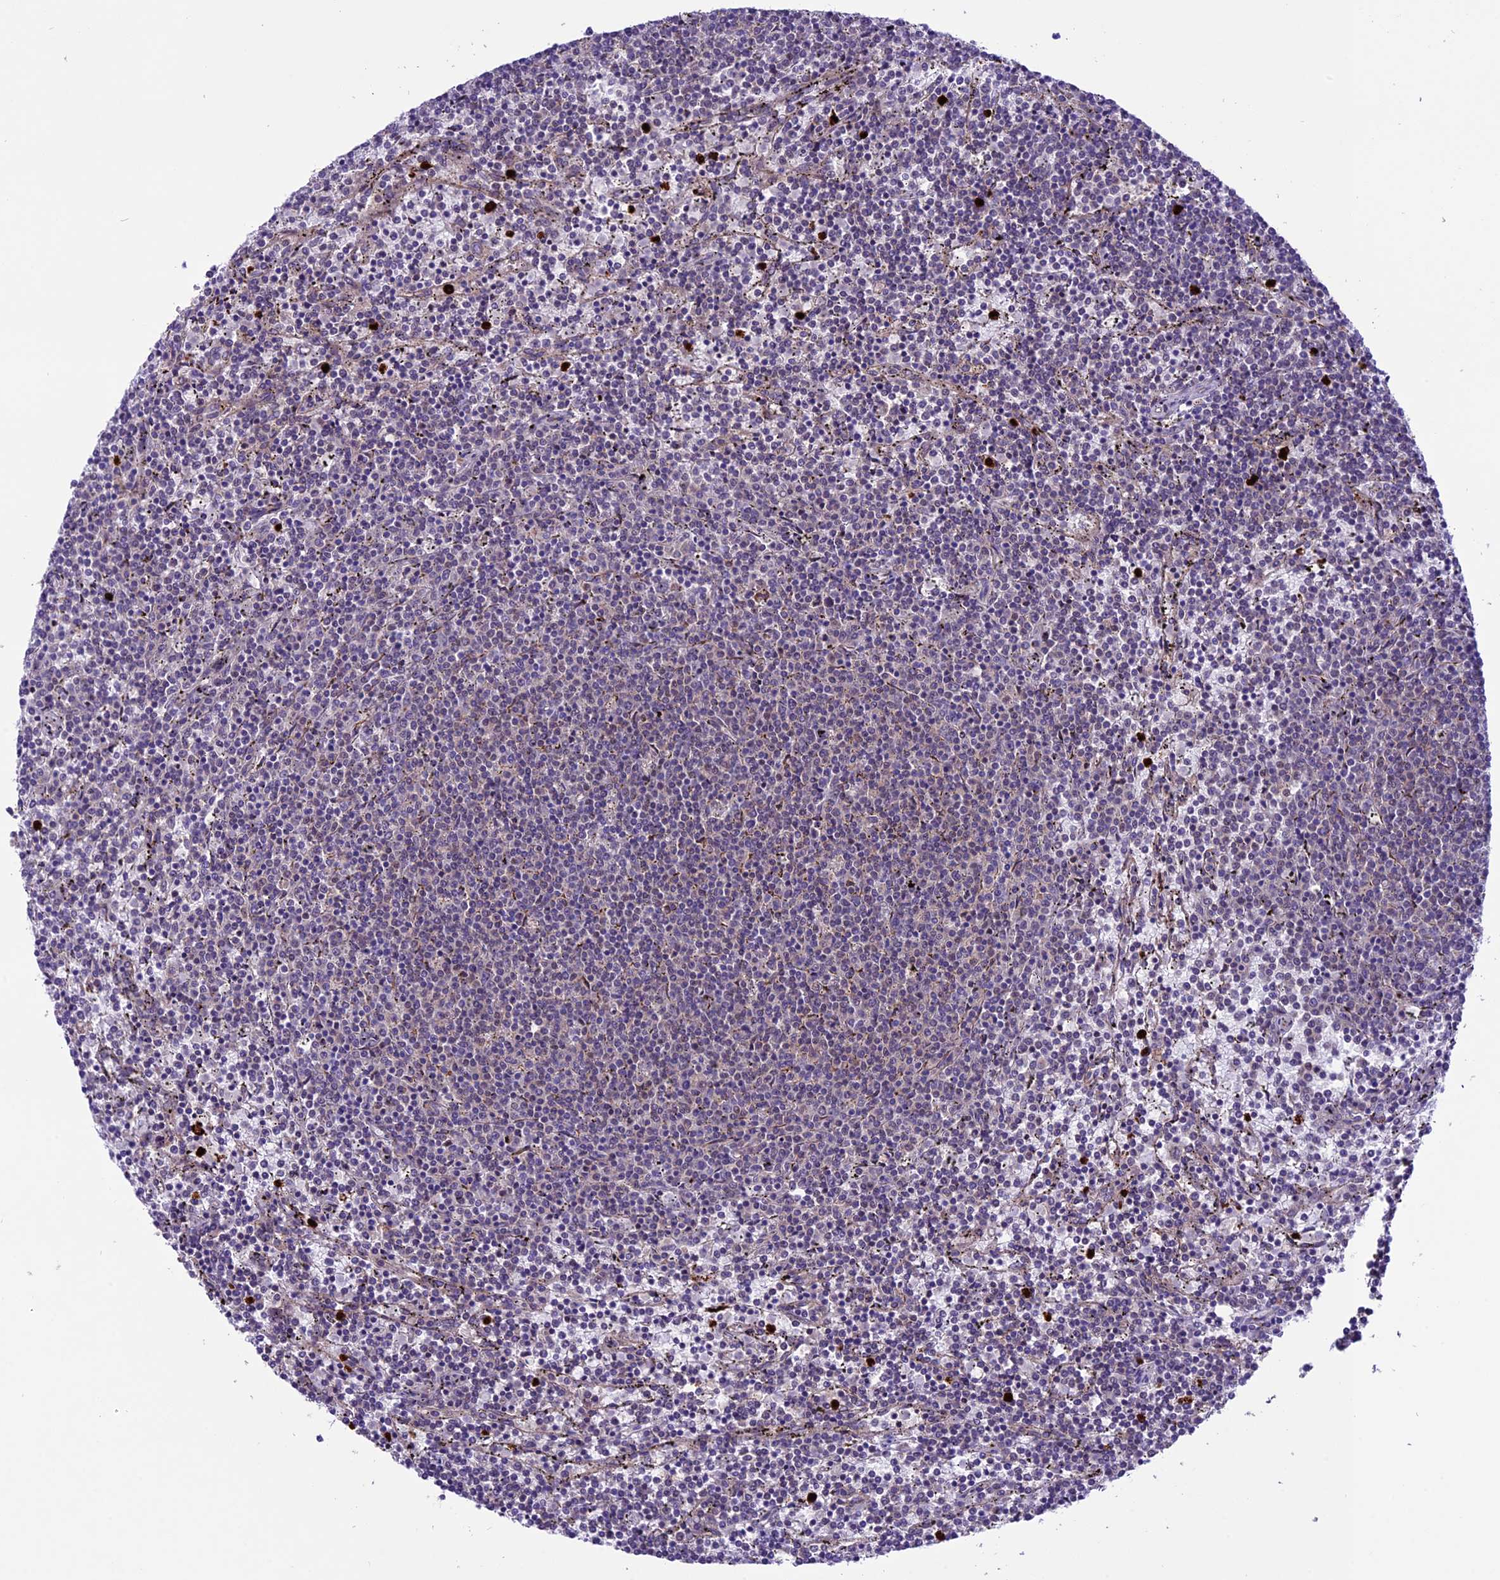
{"staining": {"intensity": "negative", "quantity": "none", "location": "none"}, "tissue": "lymphoma", "cell_type": "Tumor cells", "image_type": "cancer", "snomed": [{"axis": "morphology", "description": "Malignant lymphoma, non-Hodgkin's type, Low grade"}, {"axis": "topography", "description": "Spleen"}], "caption": "Immunohistochemistry photomicrograph of neoplastic tissue: lymphoma stained with DAB reveals no significant protein positivity in tumor cells.", "gene": "SPRED1", "patient": {"sex": "female", "age": 50}}